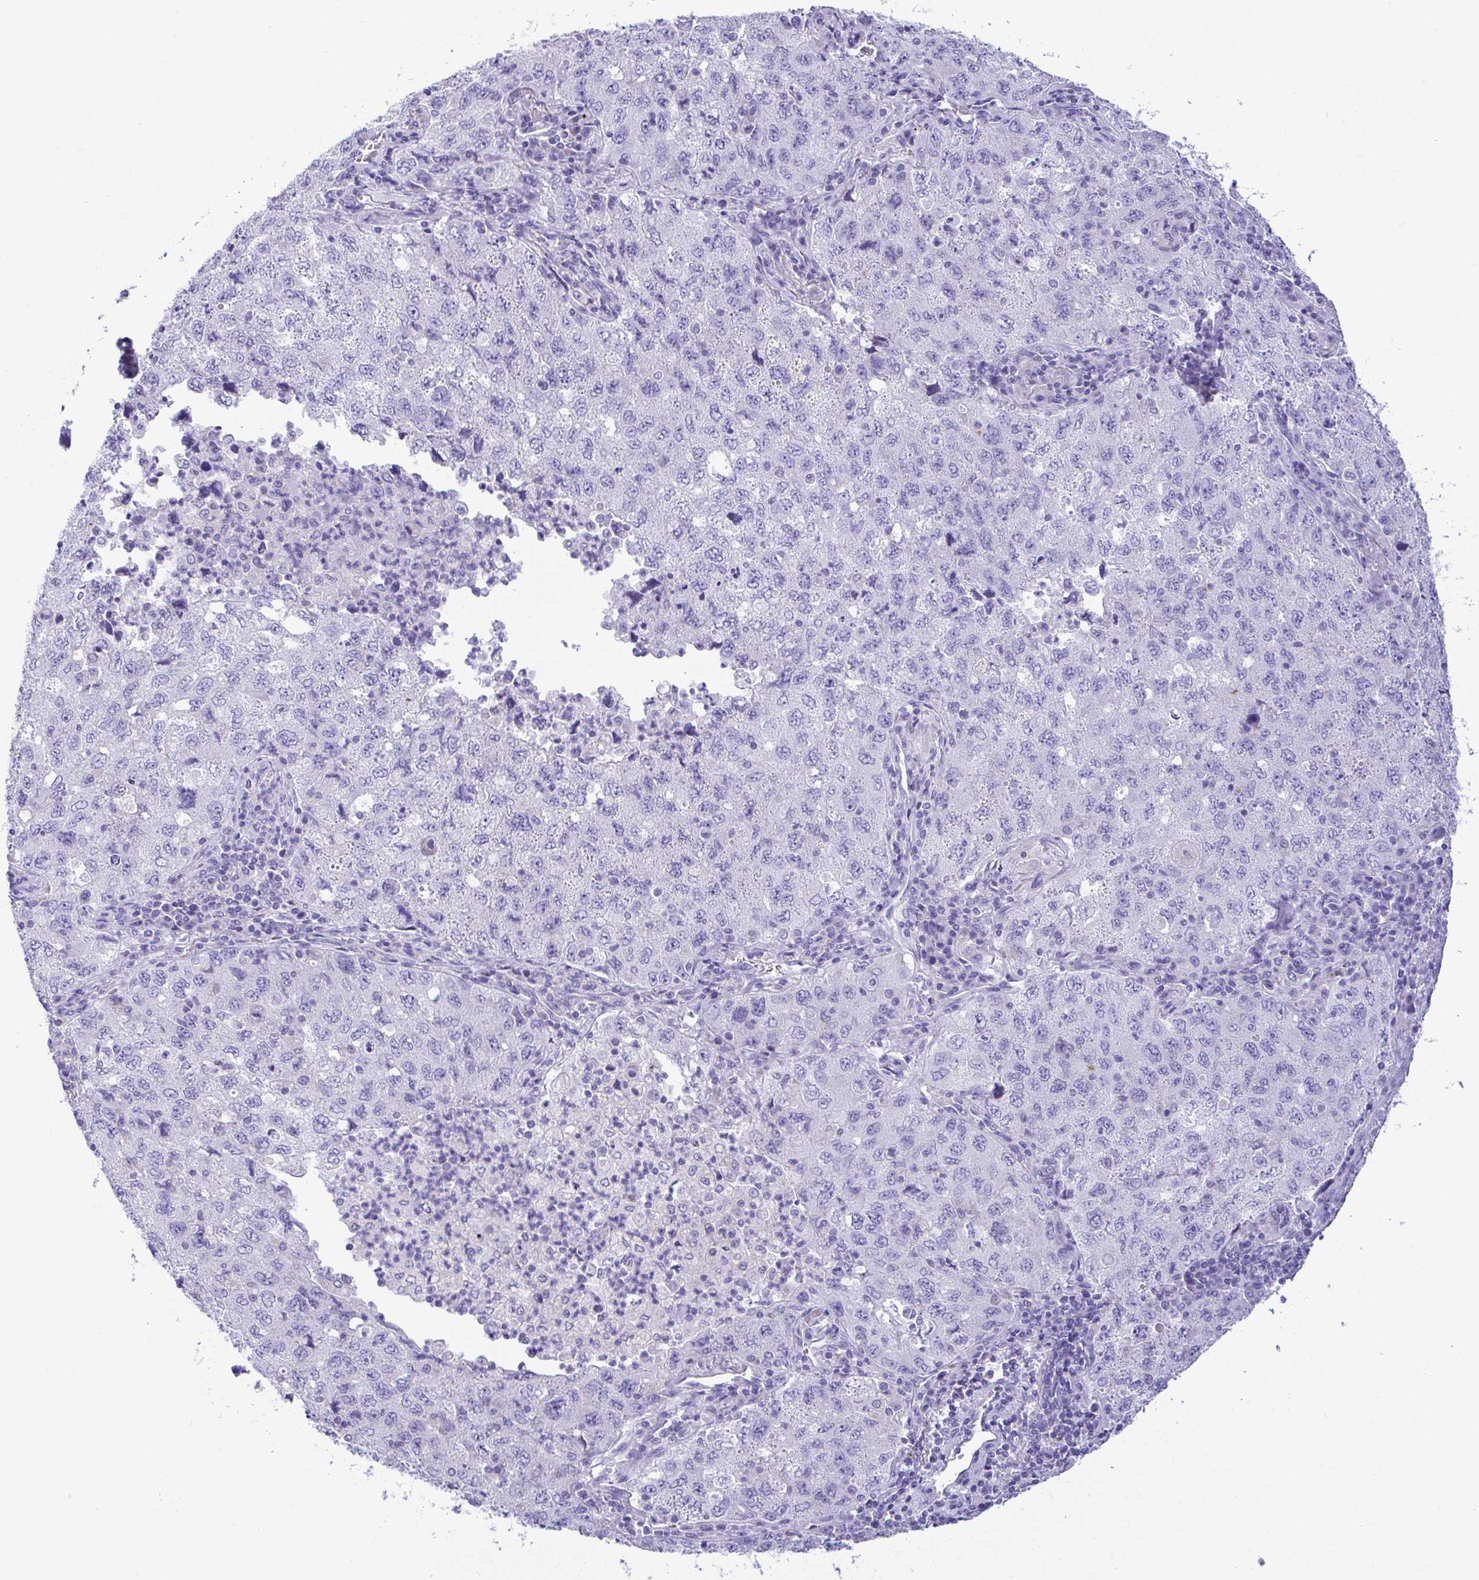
{"staining": {"intensity": "negative", "quantity": "none", "location": "none"}, "tissue": "lung cancer", "cell_type": "Tumor cells", "image_type": "cancer", "snomed": [{"axis": "morphology", "description": "Adenocarcinoma, NOS"}, {"axis": "topography", "description": "Lung"}], "caption": "This micrograph is of lung adenocarcinoma stained with immunohistochemistry (IHC) to label a protein in brown with the nuclei are counter-stained blue. There is no expression in tumor cells.", "gene": "NLRP8", "patient": {"sex": "female", "age": 57}}